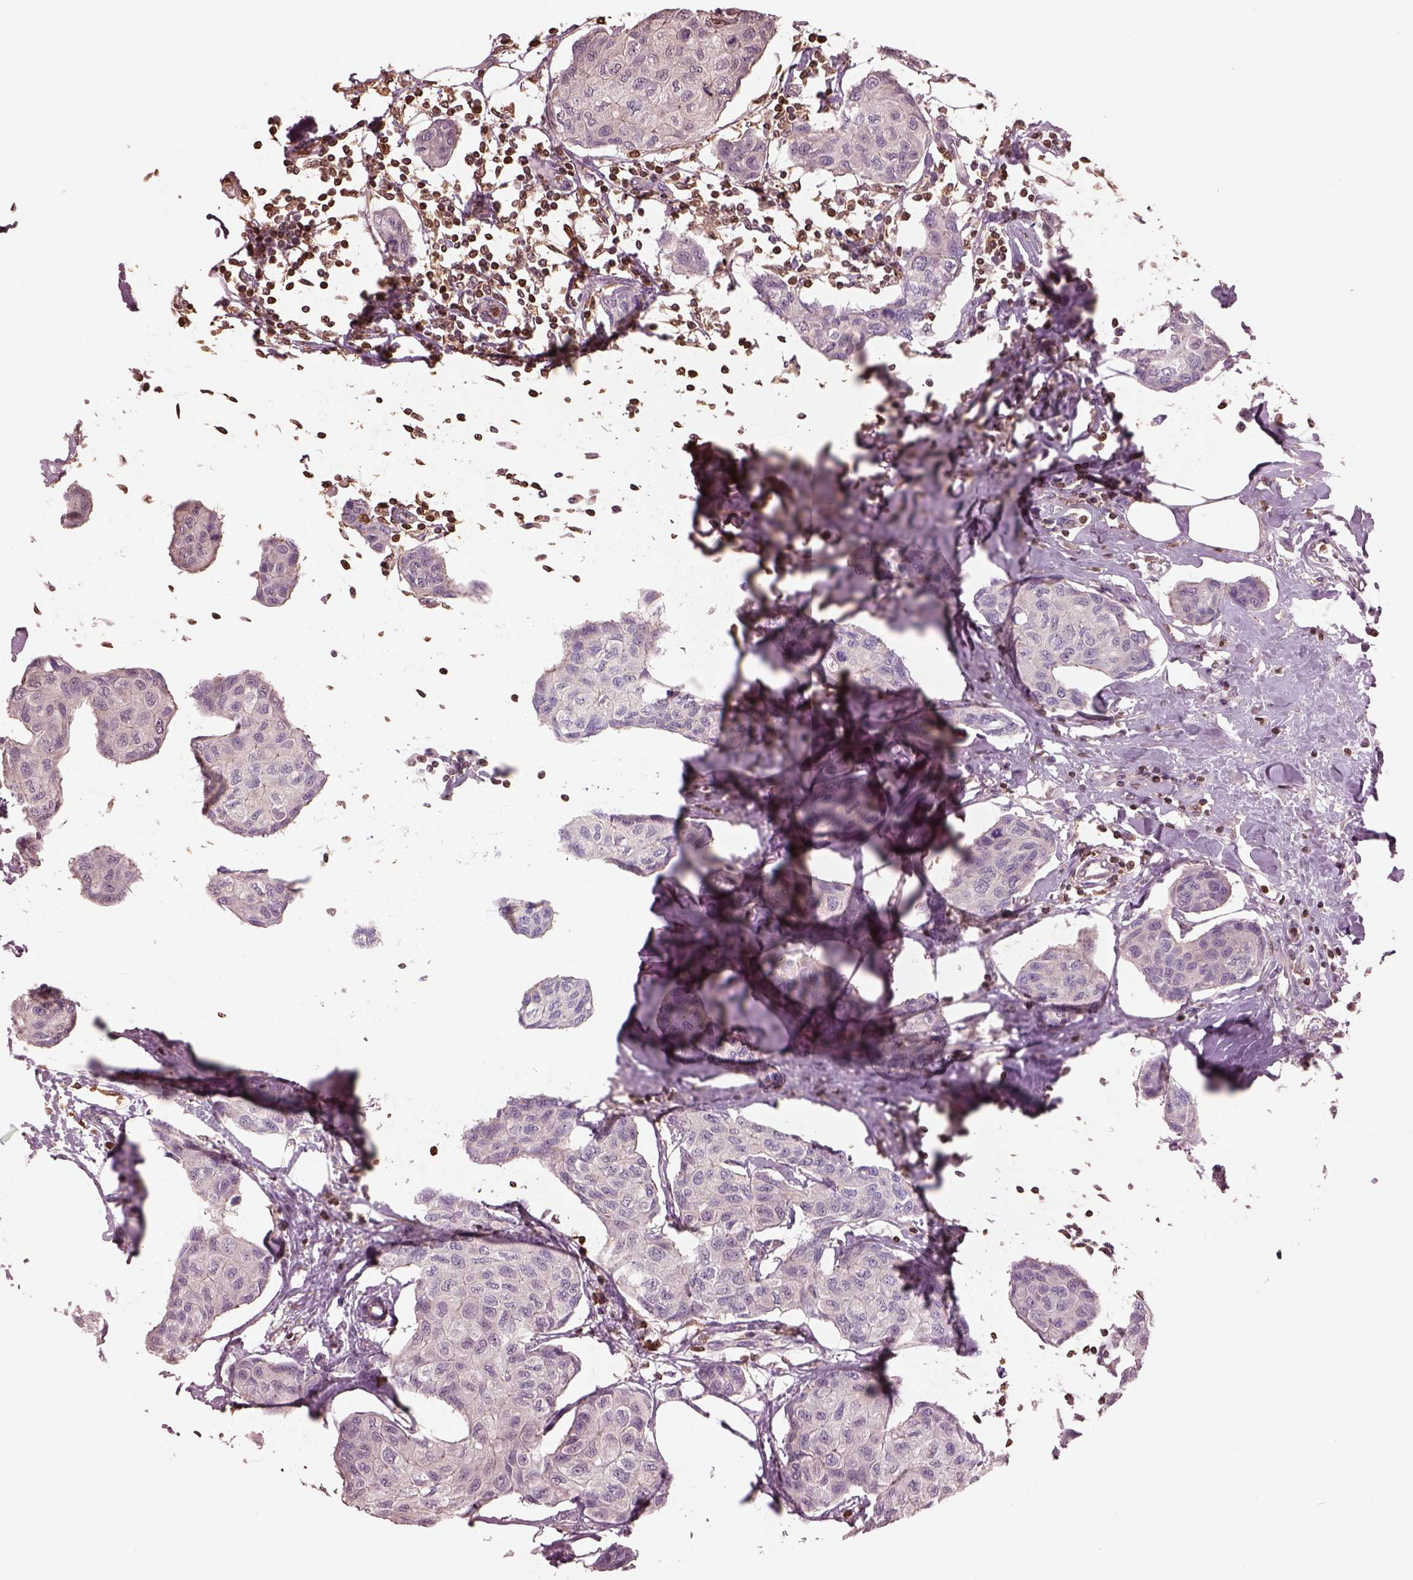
{"staining": {"intensity": "negative", "quantity": "none", "location": "none"}, "tissue": "breast cancer", "cell_type": "Tumor cells", "image_type": "cancer", "snomed": [{"axis": "morphology", "description": "Duct carcinoma"}, {"axis": "topography", "description": "Breast"}], "caption": "Invasive ductal carcinoma (breast) was stained to show a protein in brown. There is no significant staining in tumor cells.", "gene": "IL31RA", "patient": {"sex": "female", "age": 80}}